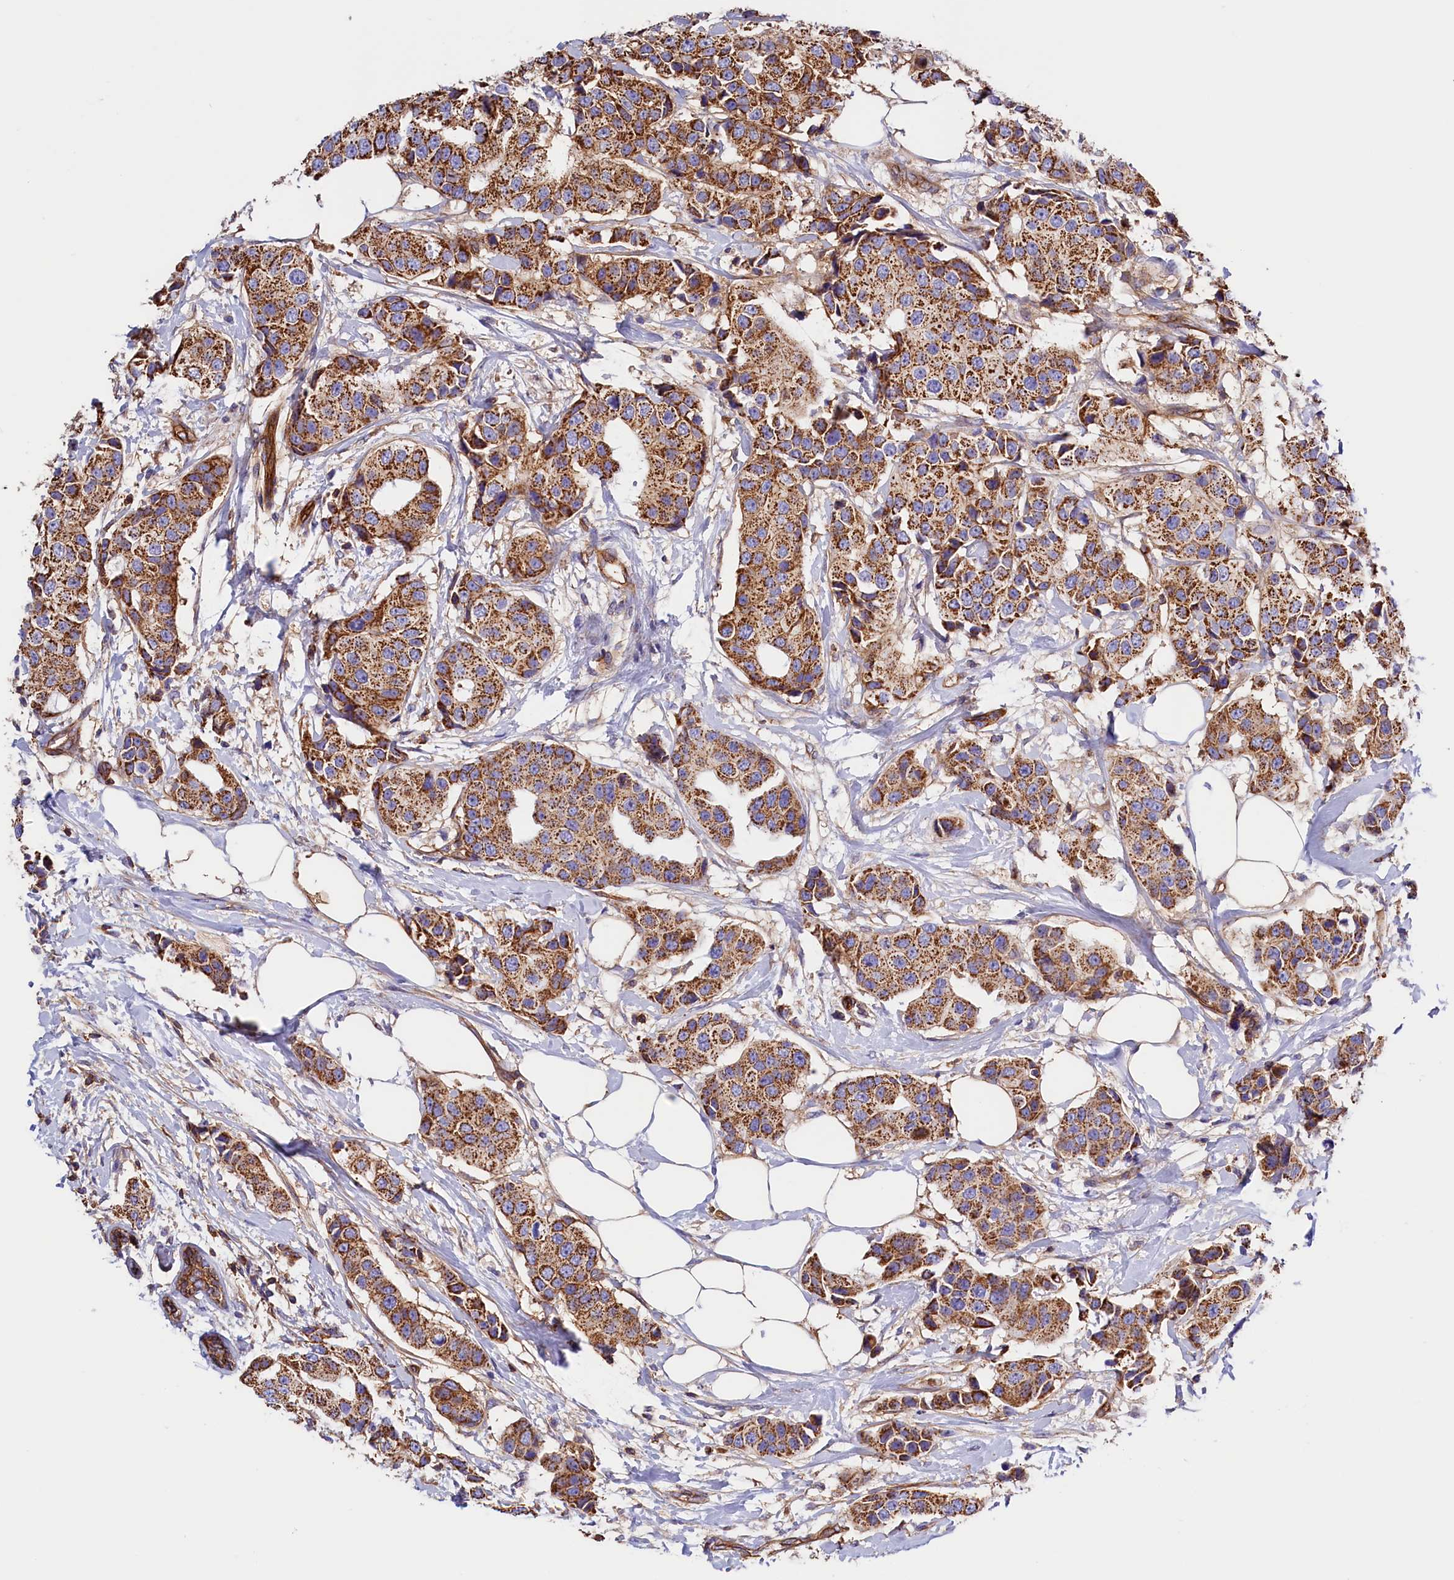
{"staining": {"intensity": "strong", "quantity": ">75%", "location": "cytoplasmic/membranous"}, "tissue": "breast cancer", "cell_type": "Tumor cells", "image_type": "cancer", "snomed": [{"axis": "morphology", "description": "Normal tissue, NOS"}, {"axis": "morphology", "description": "Duct carcinoma"}, {"axis": "topography", "description": "Breast"}], "caption": "Breast infiltrating ductal carcinoma tissue demonstrates strong cytoplasmic/membranous positivity in about >75% of tumor cells", "gene": "ATP2B4", "patient": {"sex": "female", "age": 39}}